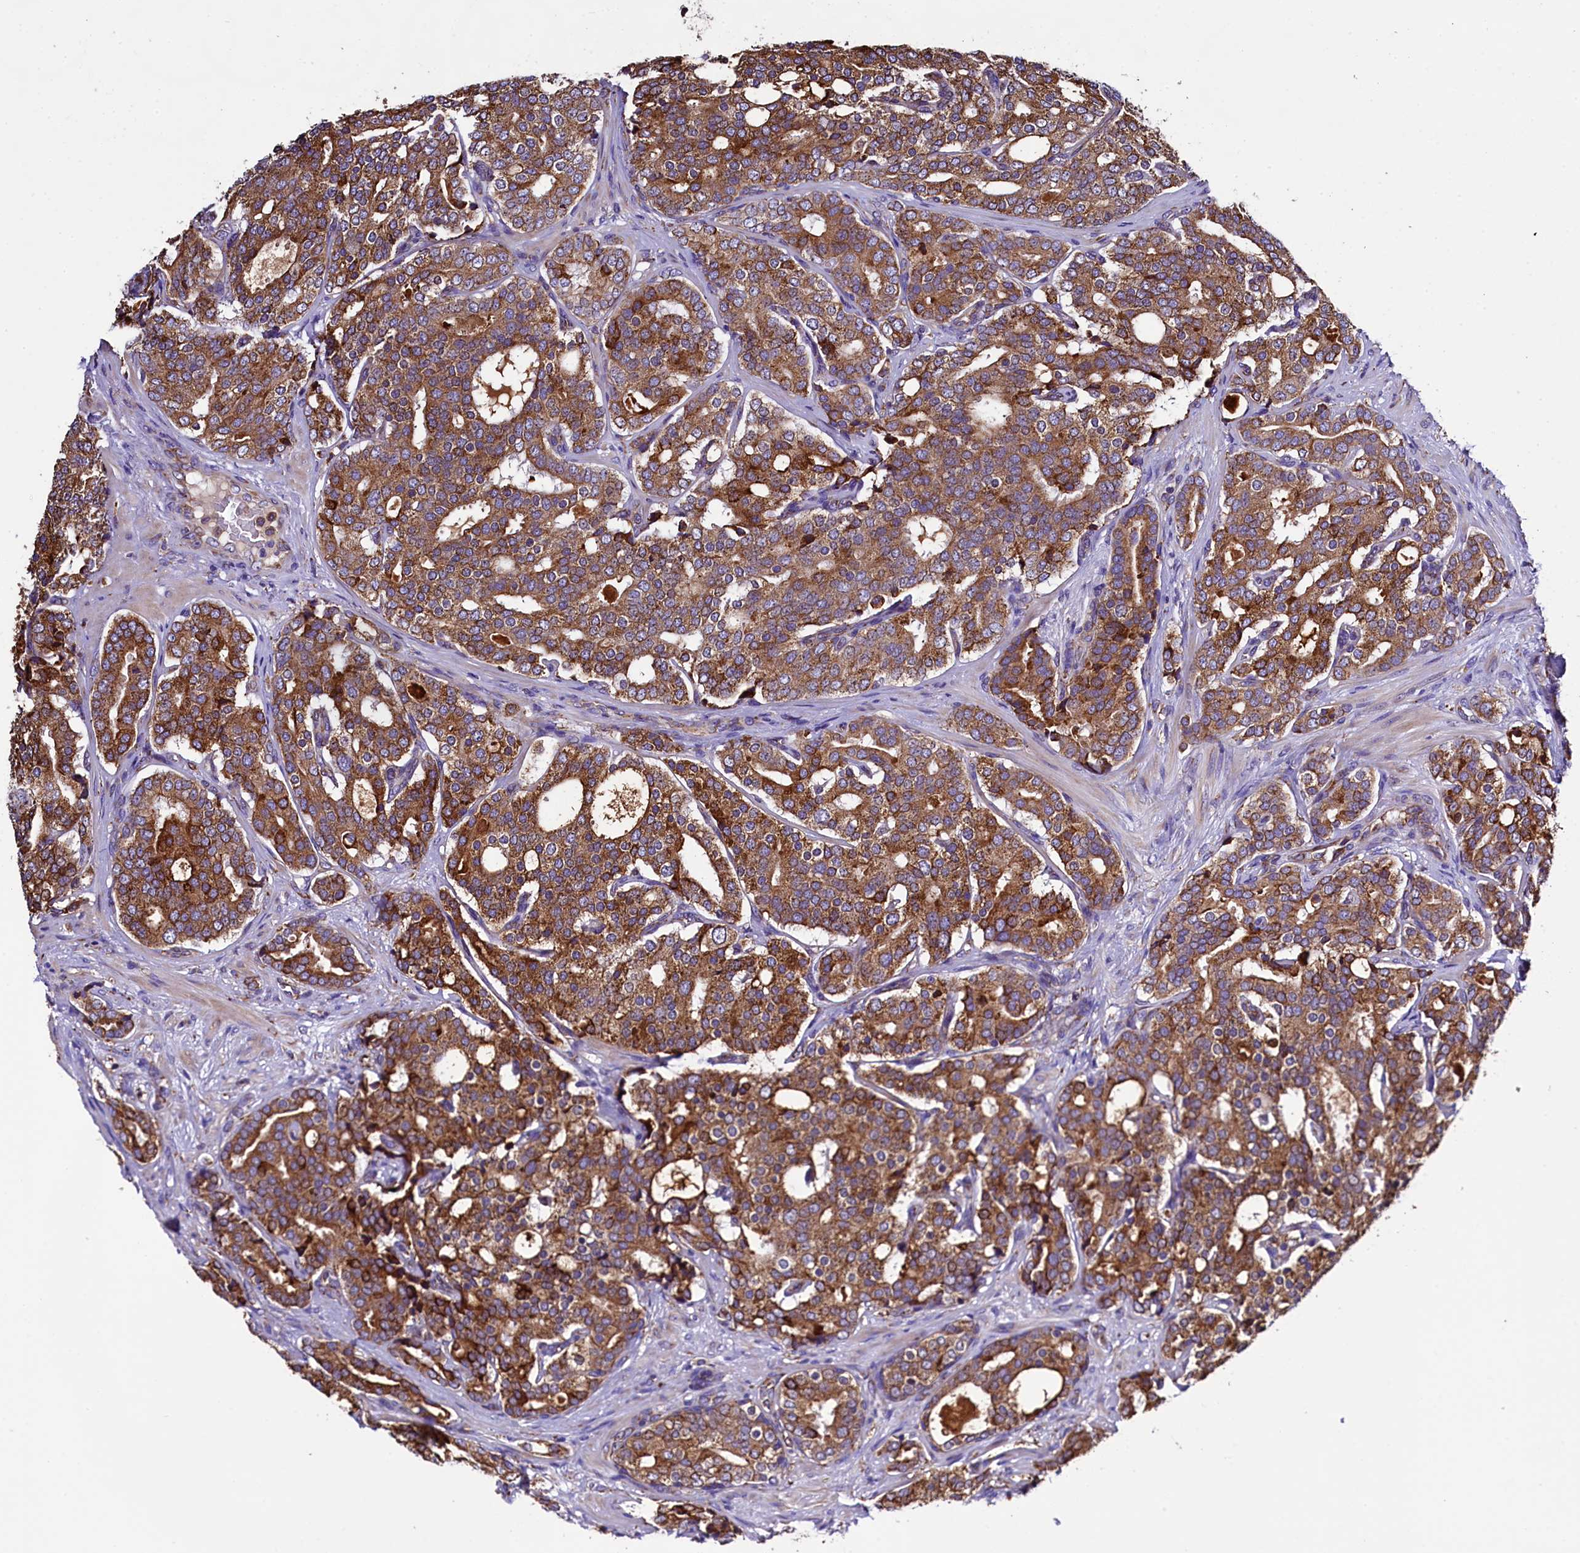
{"staining": {"intensity": "moderate", "quantity": ">75%", "location": "cytoplasmic/membranous"}, "tissue": "prostate cancer", "cell_type": "Tumor cells", "image_type": "cancer", "snomed": [{"axis": "morphology", "description": "Adenocarcinoma, High grade"}, {"axis": "topography", "description": "Prostate"}], "caption": "DAB immunohistochemical staining of prostate cancer exhibits moderate cytoplasmic/membranous protein positivity in about >75% of tumor cells.", "gene": "CAPS2", "patient": {"sex": "male", "age": 63}}